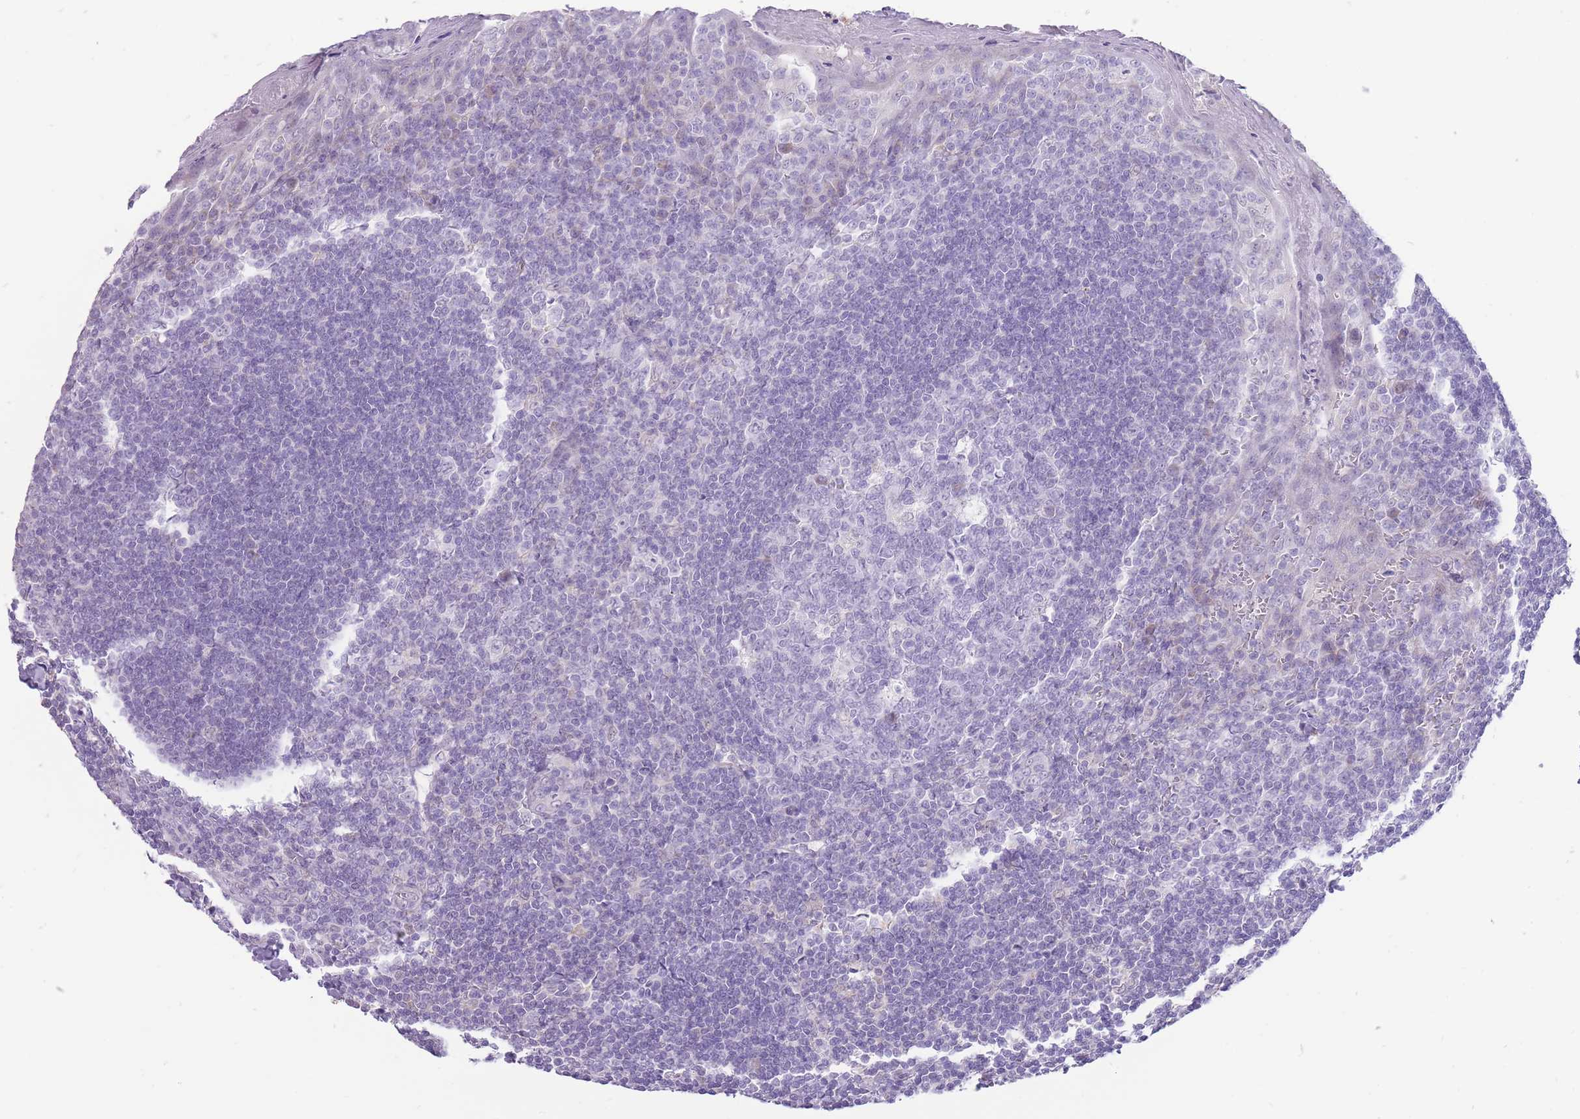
{"staining": {"intensity": "negative", "quantity": "none", "location": "none"}, "tissue": "tonsil", "cell_type": "Germinal center cells", "image_type": "normal", "snomed": [{"axis": "morphology", "description": "Normal tissue, NOS"}, {"axis": "topography", "description": "Tonsil"}], "caption": "This histopathology image is of normal tonsil stained with immunohistochemistry to label a protein in brown with the nuclei are counter-stained blue. There is no expression in germinal center cells.", "gene": "ERICH4", "patient": {"sex": "male", "age": 27}}